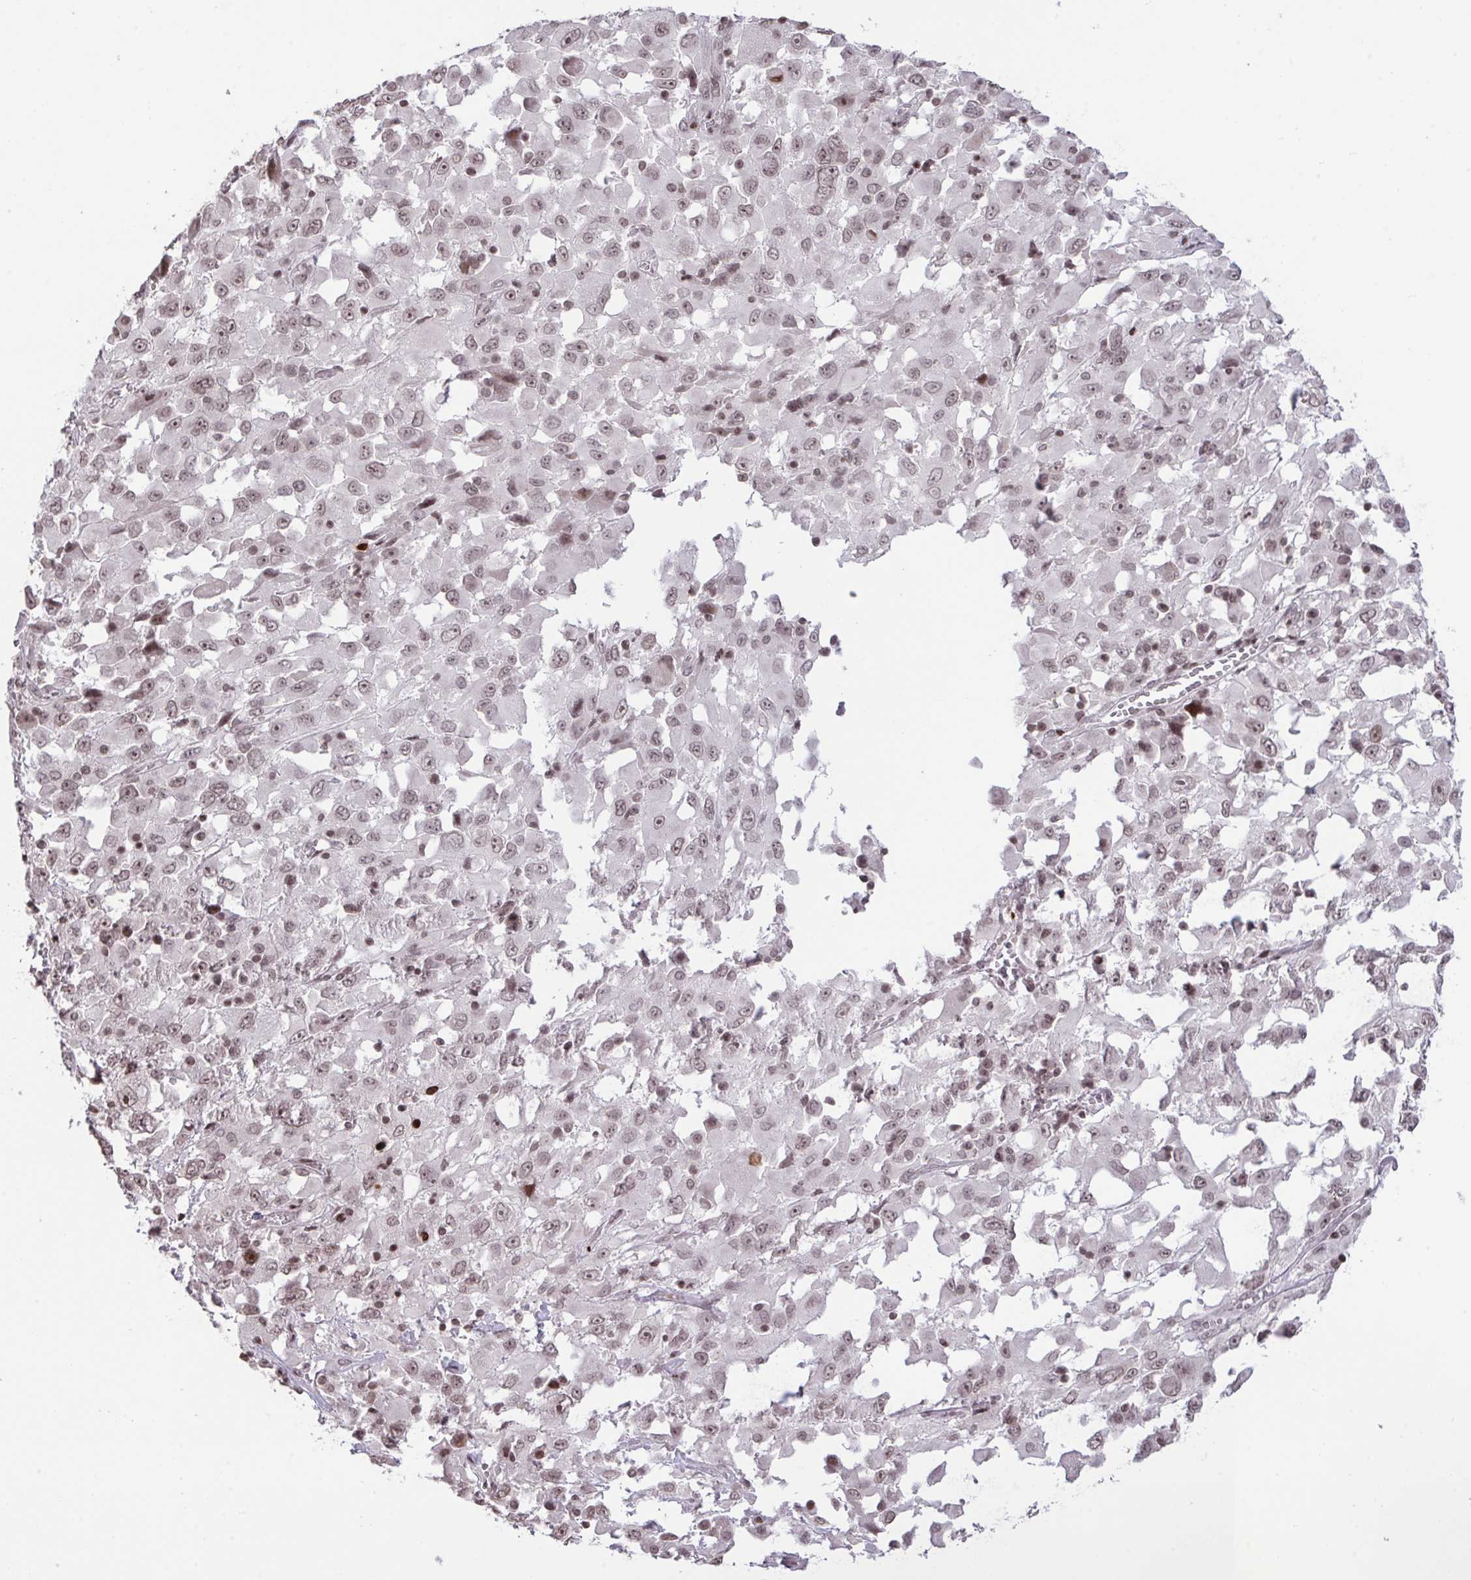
{"staining": {"intensity": "weak", "quantity": ">75%", "location": "nuclear"}, "tissue": "melanoma", "cell_type": "Tumor cells", "image_type": "cancer", "snomed": [{"axis": "morphology", "description": "Malignant melanoma, Metastatic site"}, {"axis": "topography", "description": "Soft tissue"}], "caption": "This image demonstrates immunohistochemistry staining of malignant melanoma (metastatic site), with low weak nuclear expression in about >75% of tumor cells.", "gene": "NIP7", "patient": {"sex": "male", "age": 50}}